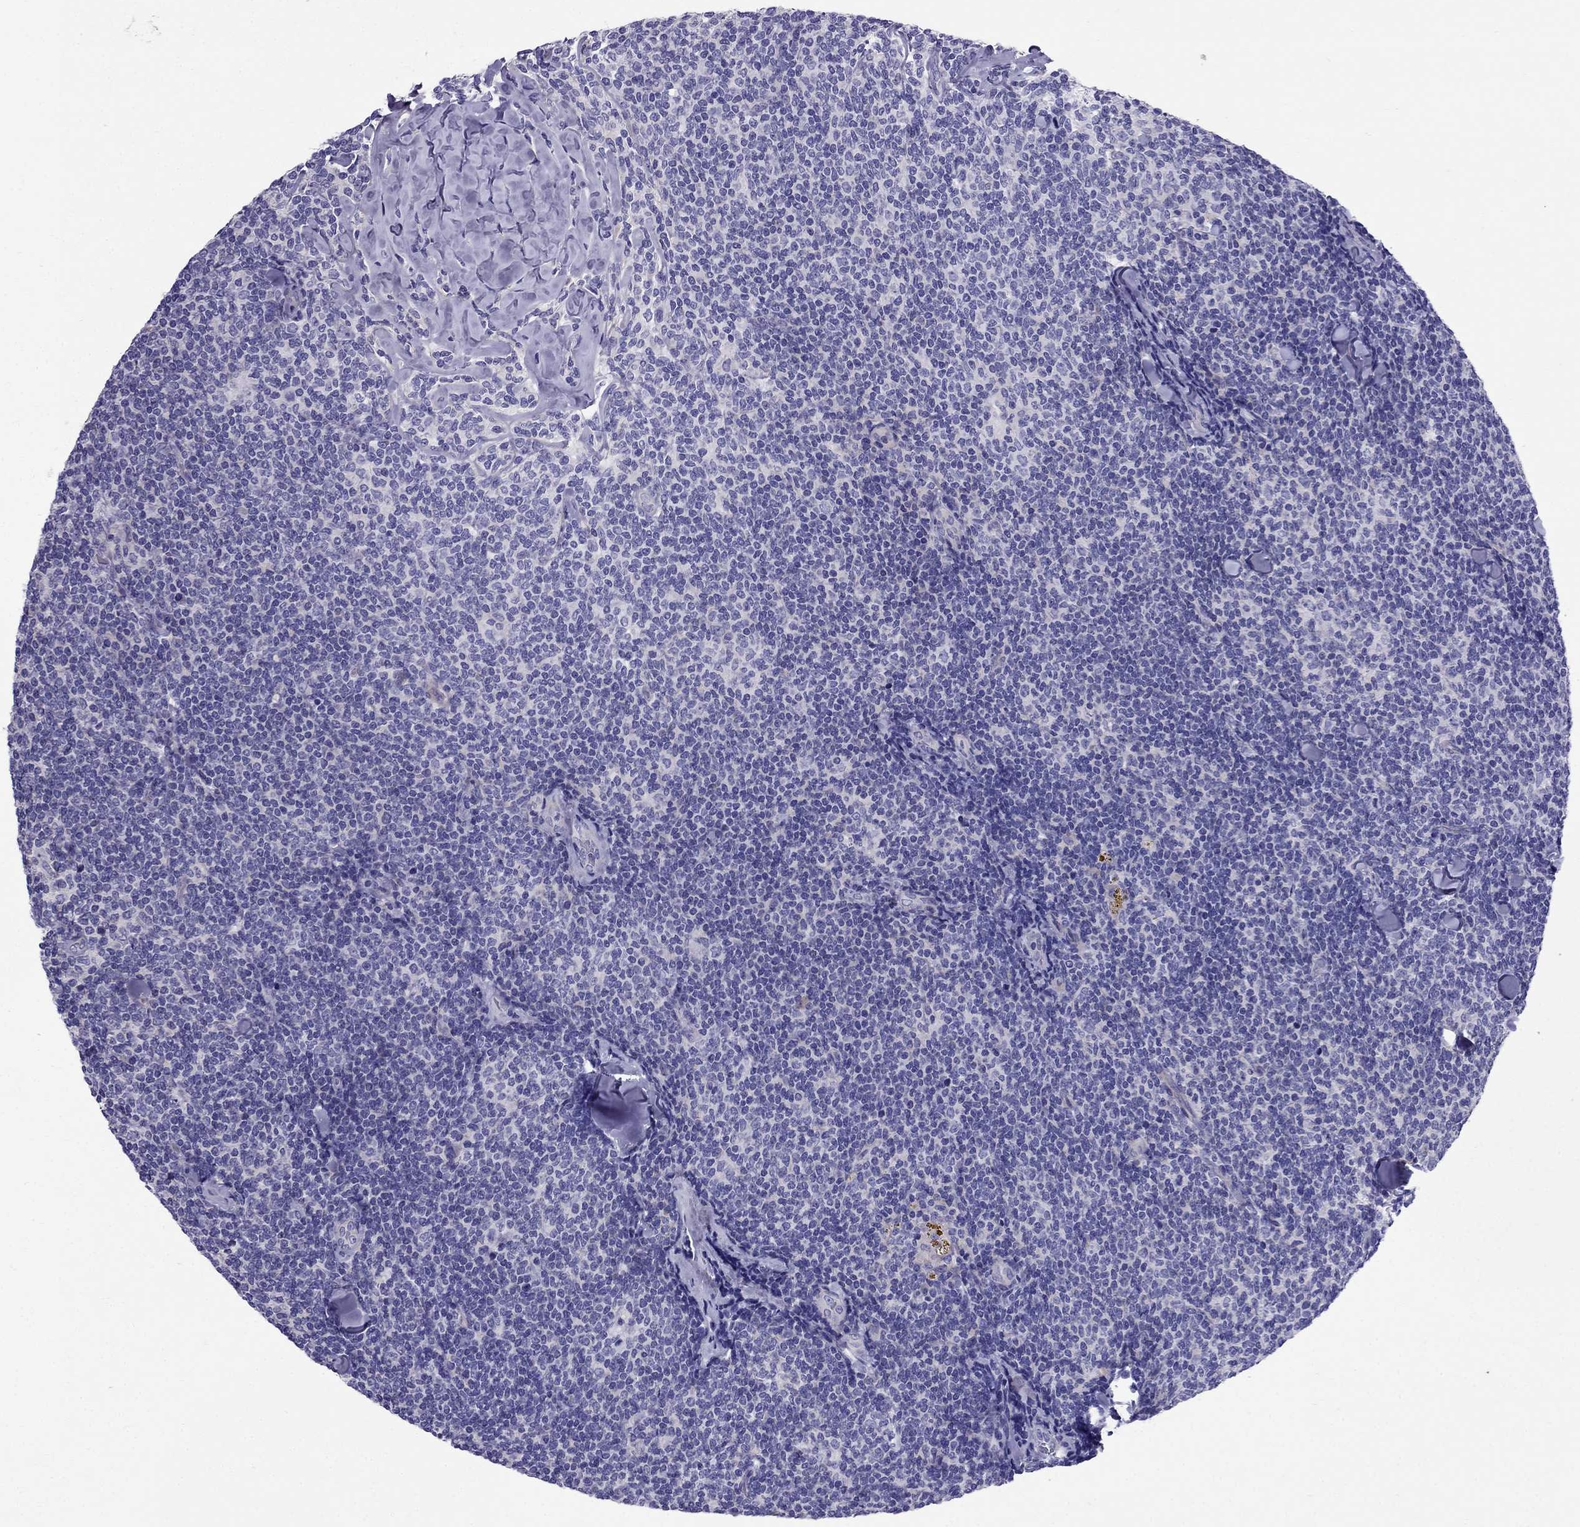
{"staining": {"intensity": "negative", "quantity": "none", "location": "none"}, "tissue": "lymphoma", "cell_type": "Tumor cells", "image_type": "cancer", "snomed": [{"axis": "morphology", "description": "Malignant lymphoma, non-Hodgkin's type, Low grade"}, {"axis": "topography", "description": "Lymph node"}], "caption": "There is no significant staining in tumor cells of low-grade malignant lymphoma, non-Hodgkin's type. (Brightfield microscopy of DAB immunohistochemistry at high magnification).", "gene": "GPR50", "patient": {"sex": "female", "age": 56}}